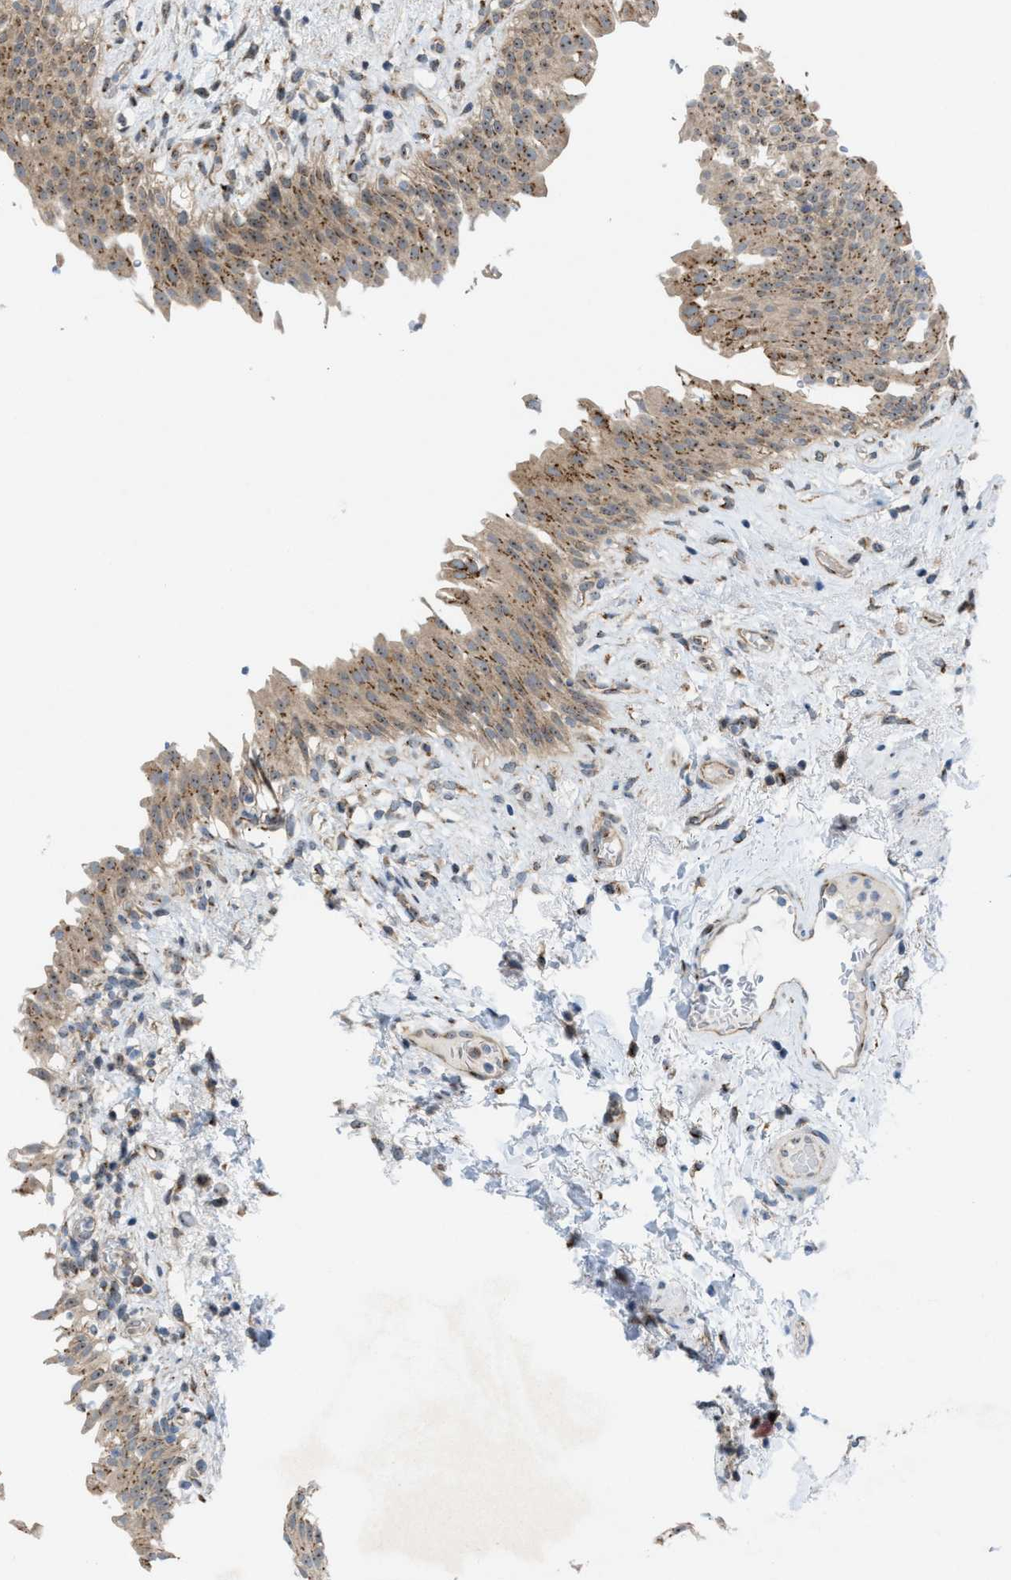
{"staining": {"intensity": "moderate", "quantity": ">75%", "location": "cytoplasmic/membranous"}, "tissue": "urinary bladder", "cell_type": "Urothelial cells", "image_type": "normal", "snomed": [{"axis": "morphology", "description": "Normal tissue, NOS"}, {"axis": "topography", "description": "Urinary bladder"}], "caption": "Immunohistochemistry (IHC) (DAB) staining of normal human urinary bladder demonstrates moderate cytoplasmic/membranous protein expression in about >75% of urothelial cells.", "gene": "SLC38A10", "patient": {"sex": "female", "age": 60}}